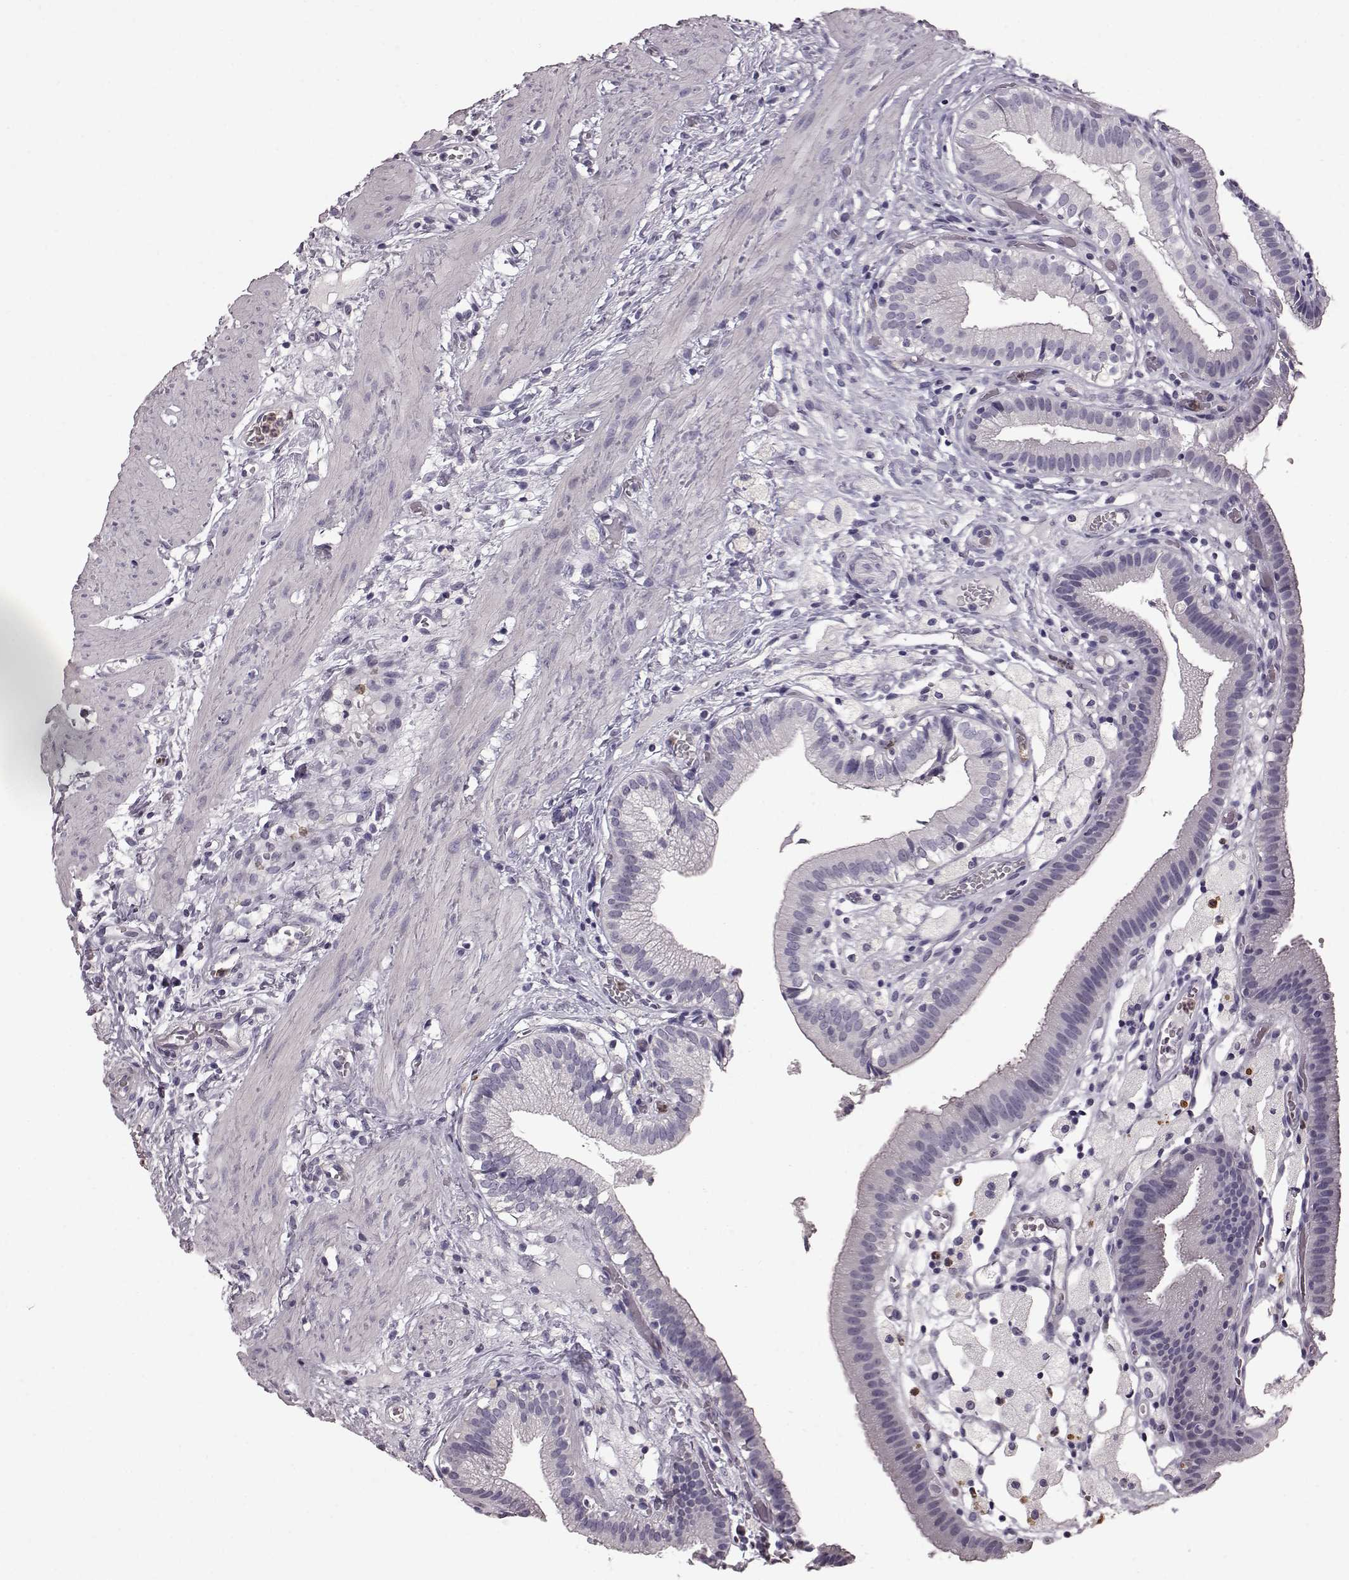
{"staining": {"intensity": "negative", "quantity": "none", "location": "none"}, "tissue": "gallbladder", "cell_type": "Glandular cells", "image_type": "normal", "snomed": [{"axis": "morphology", "description": "Normal tissue, NOS"}, {"axis": "topography", "description": "Gallbladder"}], "caption": "Immunohistochemical staining of unremarkable gallbladder exhibits no significant positivity in glandular cells.", "gene": "FUT4", "patient": {"sex": "female", "age": 24}}